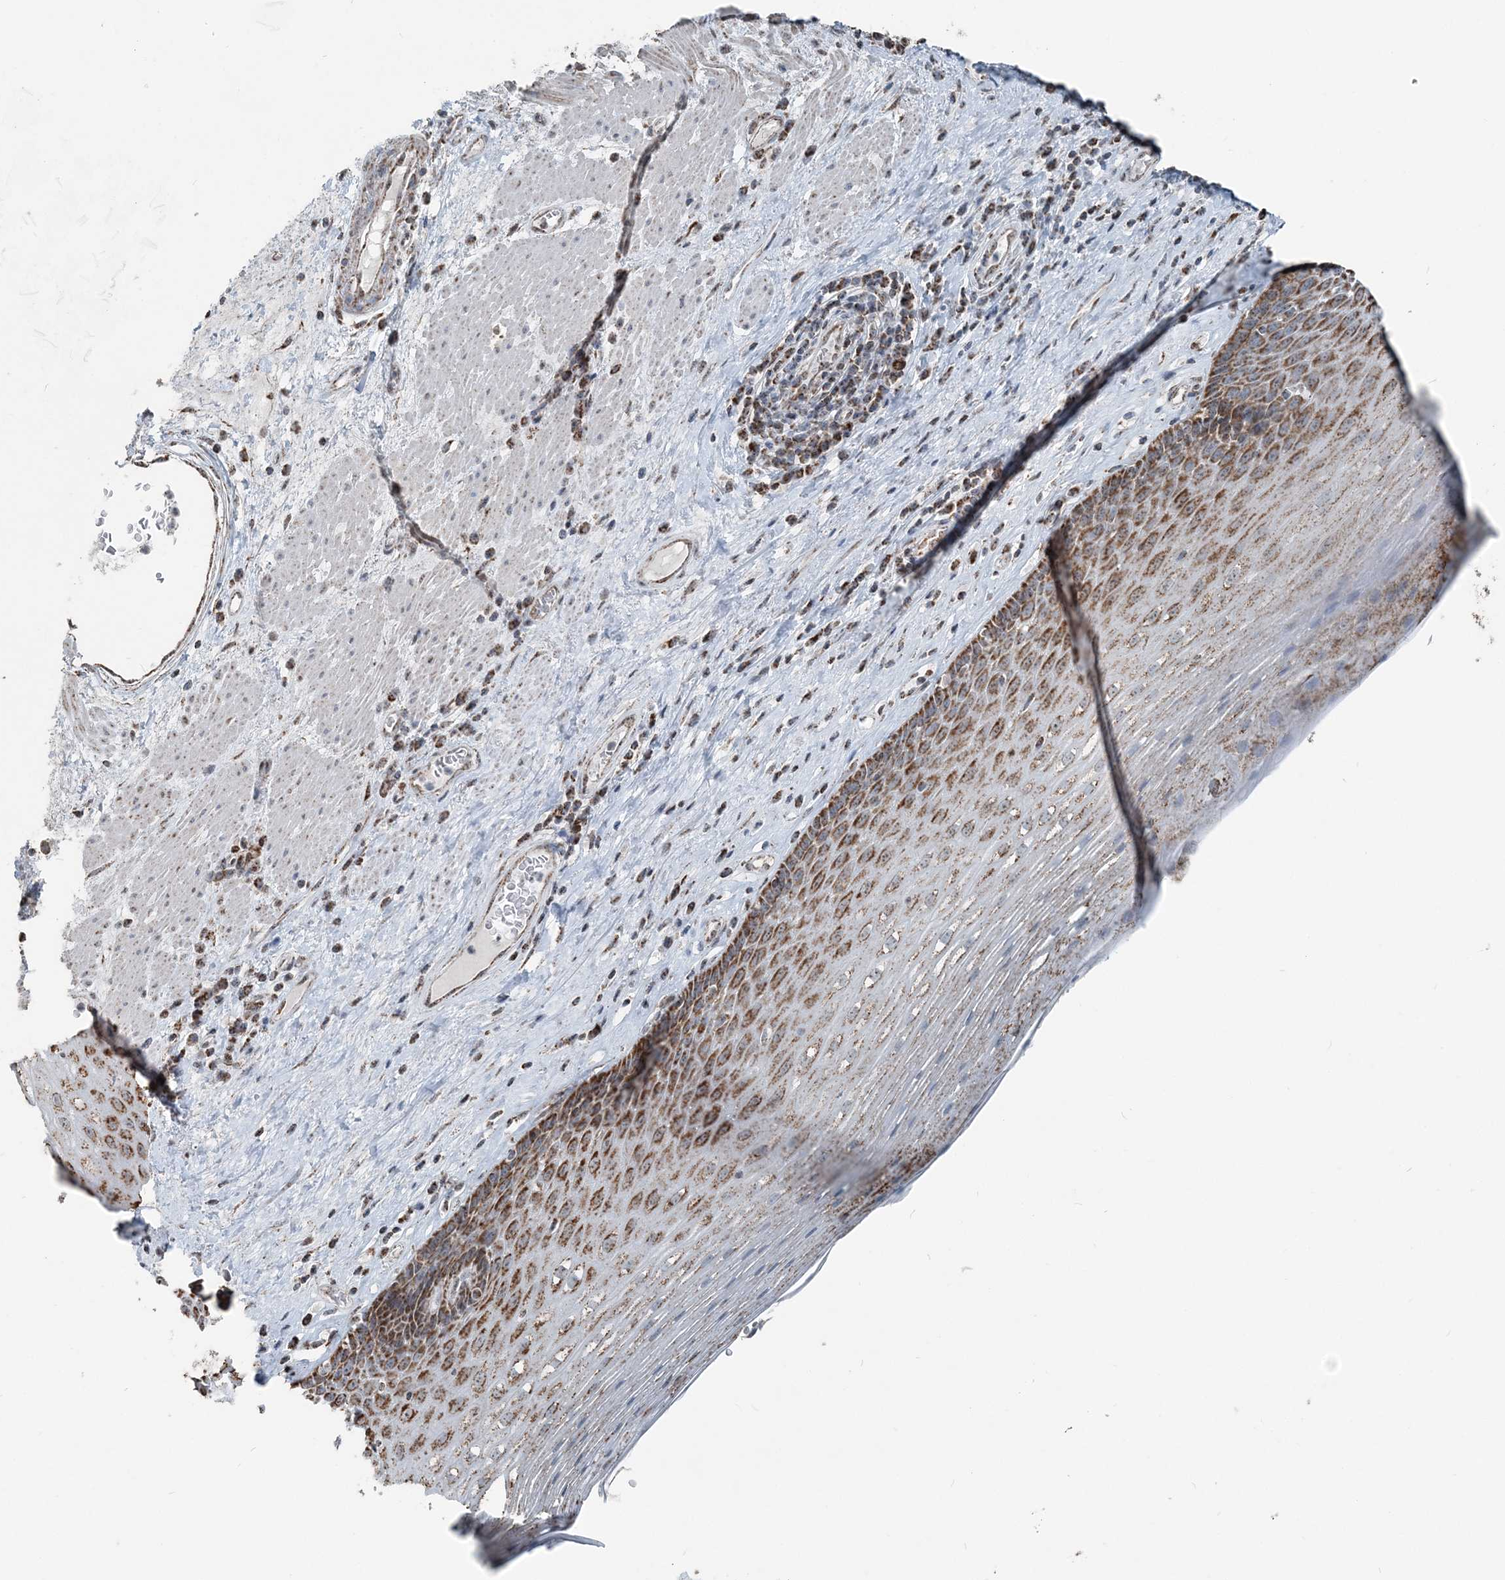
{"staining": {"intensity": "strong", "quantity": ">75%", "location": "cytoplasmic/membranous"}, "tissue": "esophagus", "cell_type": "Squamous epithelial cells", "image_type": "normal", "snomed": [{"axis": "morphology", "description": "Normal tissue, NOS"}, {"axis": "topography", "description": "Esophagus"}], "caption": "Protein staining of normal esophagus reveals strong cytoplasmic/membranous expression in about >75% of squamous epithelial cells.", "gene": "SUCLG1", "patient": {"sex": "male", "age": 62}}